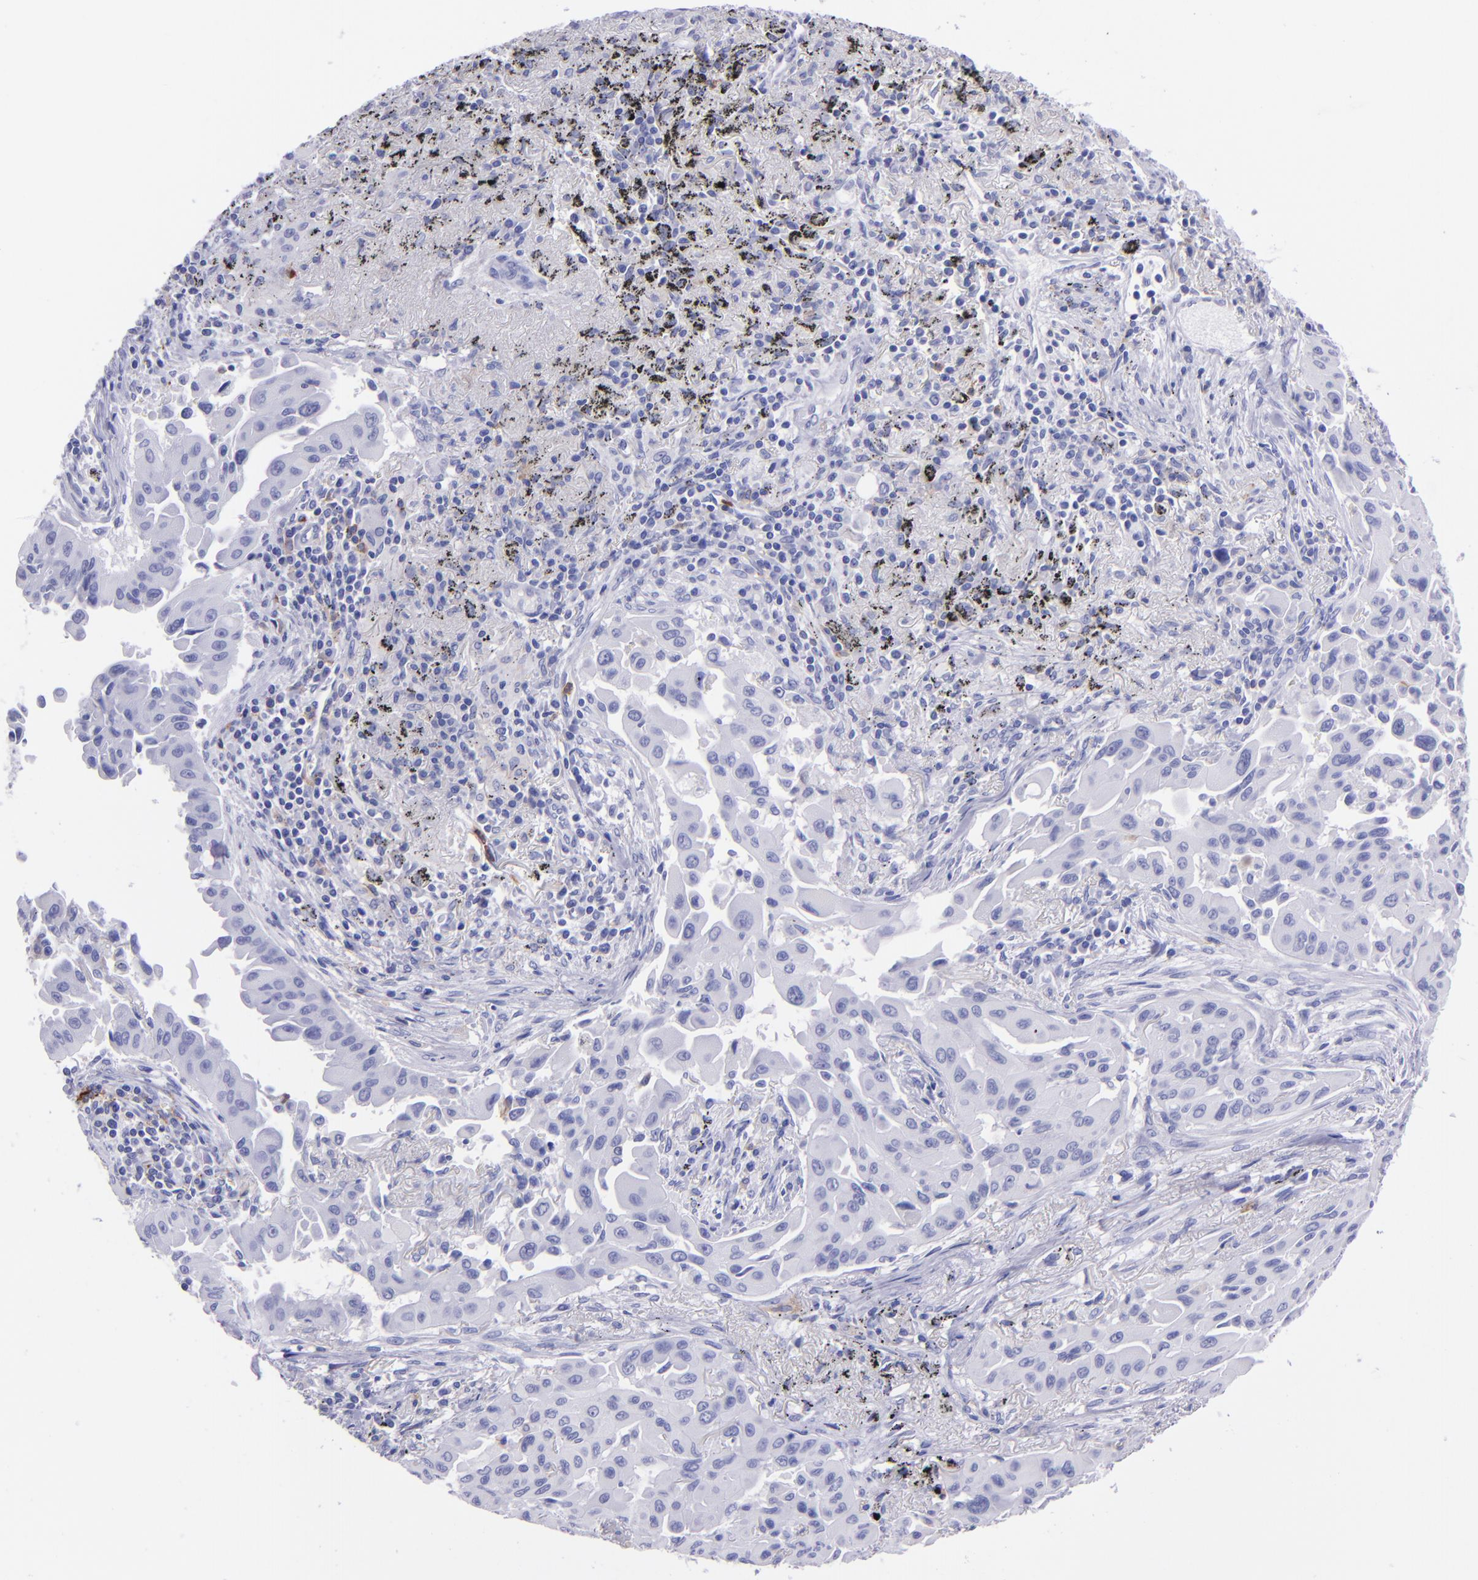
{"staining": {"intensity": "negative", "quantity": "none", "location": "none"}, "tissue": "lung cancer", "cell_type": "Tumor cells", "image_type": "cancer", "snomed": [{"axis": "morphology", "description": "Adenocarcinoma, NOS"}, {"axis": "topography", "description": "Lung"}], "caption": "Protein analysis of adenocarcinoma (lung) demonstrates no significant expression in tumor cells. Nuclei are stained in blue.", "gene": "CR1", "patient": {"sex": "male", "age": 68}}